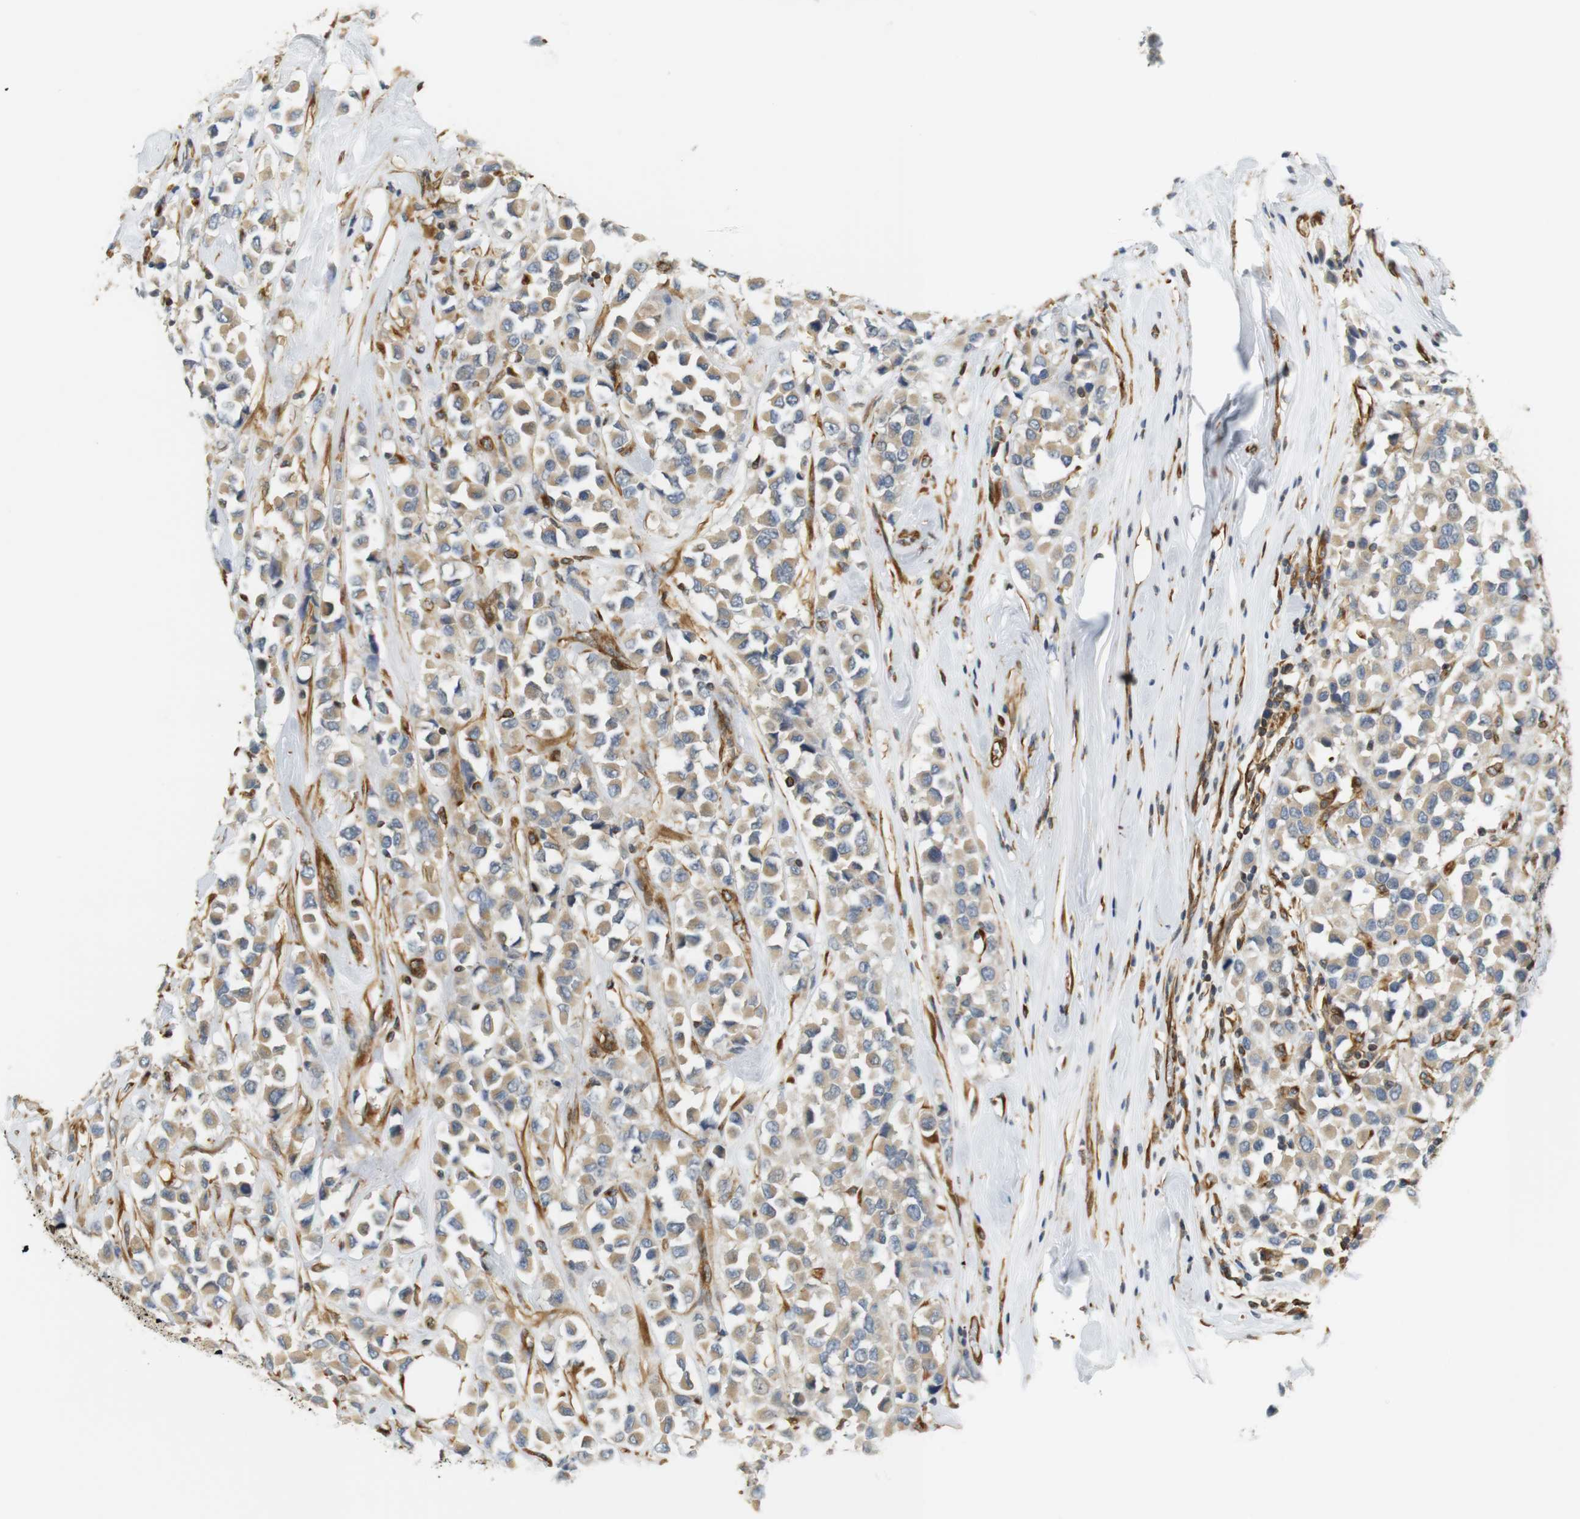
{"staining": {"intensity": "weak", "quantity": ">75%", "location": "cytoplasmic/membranous"}, "tissue": "breast cancer", "cell_type": "Tumor cells", "image_type": "cancer", "snomed": [{"axis": "morphology", "description": "Duct carcinoma"}, {"axis": "topography", "description": "Breast"}], "caption": "Tumor cells demonstrate weak cytoplasmic/membranous positivity in approximately >75% of cells in invasive ductal carcinoma (breast).", "gene": "CYTH3", "patient": {"sex": "female", "age": 61}}